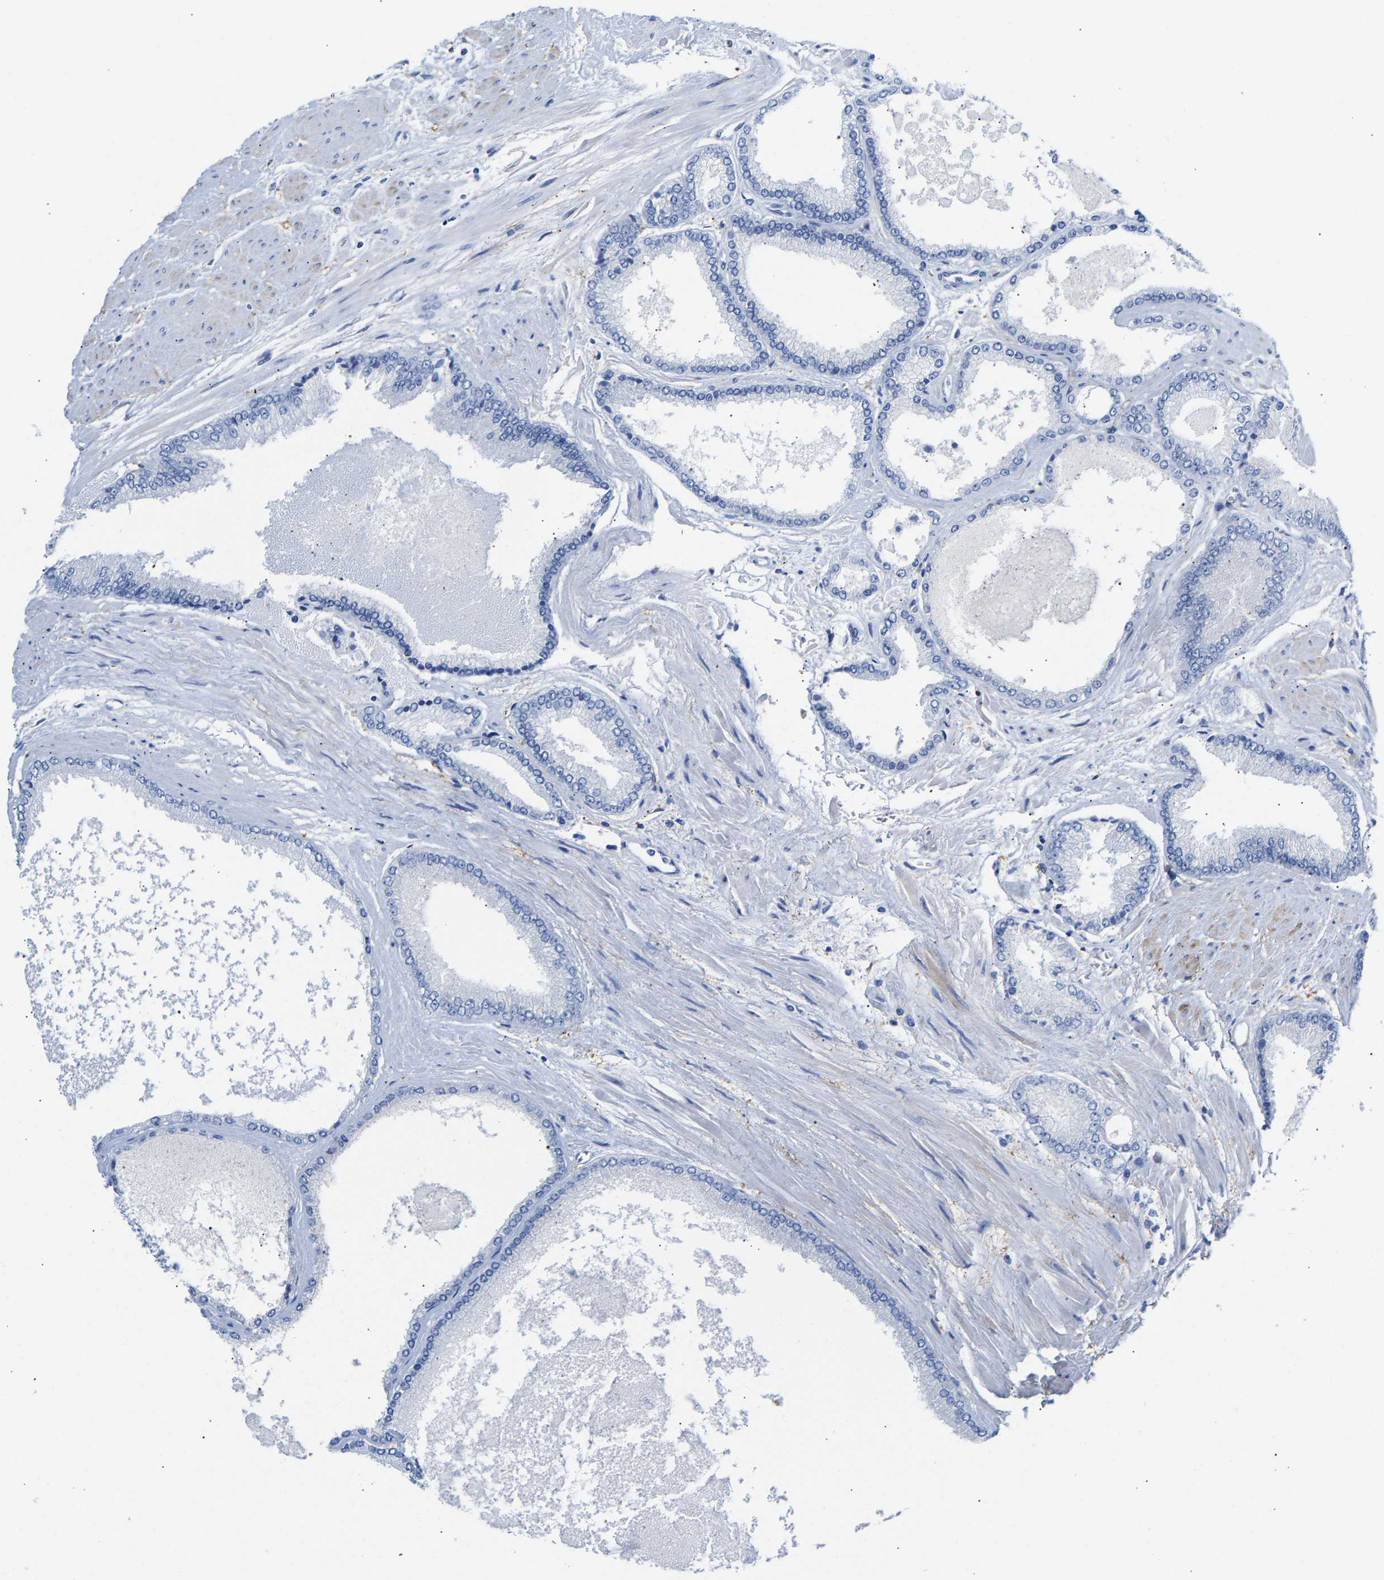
{"staining": {"intensity": "negative", "quantity": "none", "location": "none"}, "tissue": "prostate cancer", "cell_type": "Tumor cells", "image_type": "cancer", "snomed": [{"axis": "morphology", "description": "Adenocarcinoma, High grade"}, {"axis": "topography", "description": "Prostate"}], "caption": "High power microscopy micrograph of an immunohistochemistry (IHC) photomicrograph of prostate high-grade adenocarcinoma, revealing no significant staining in tumor cells.", "gene": "AMPH", "patient": {"sex": "male", "age": 61}}